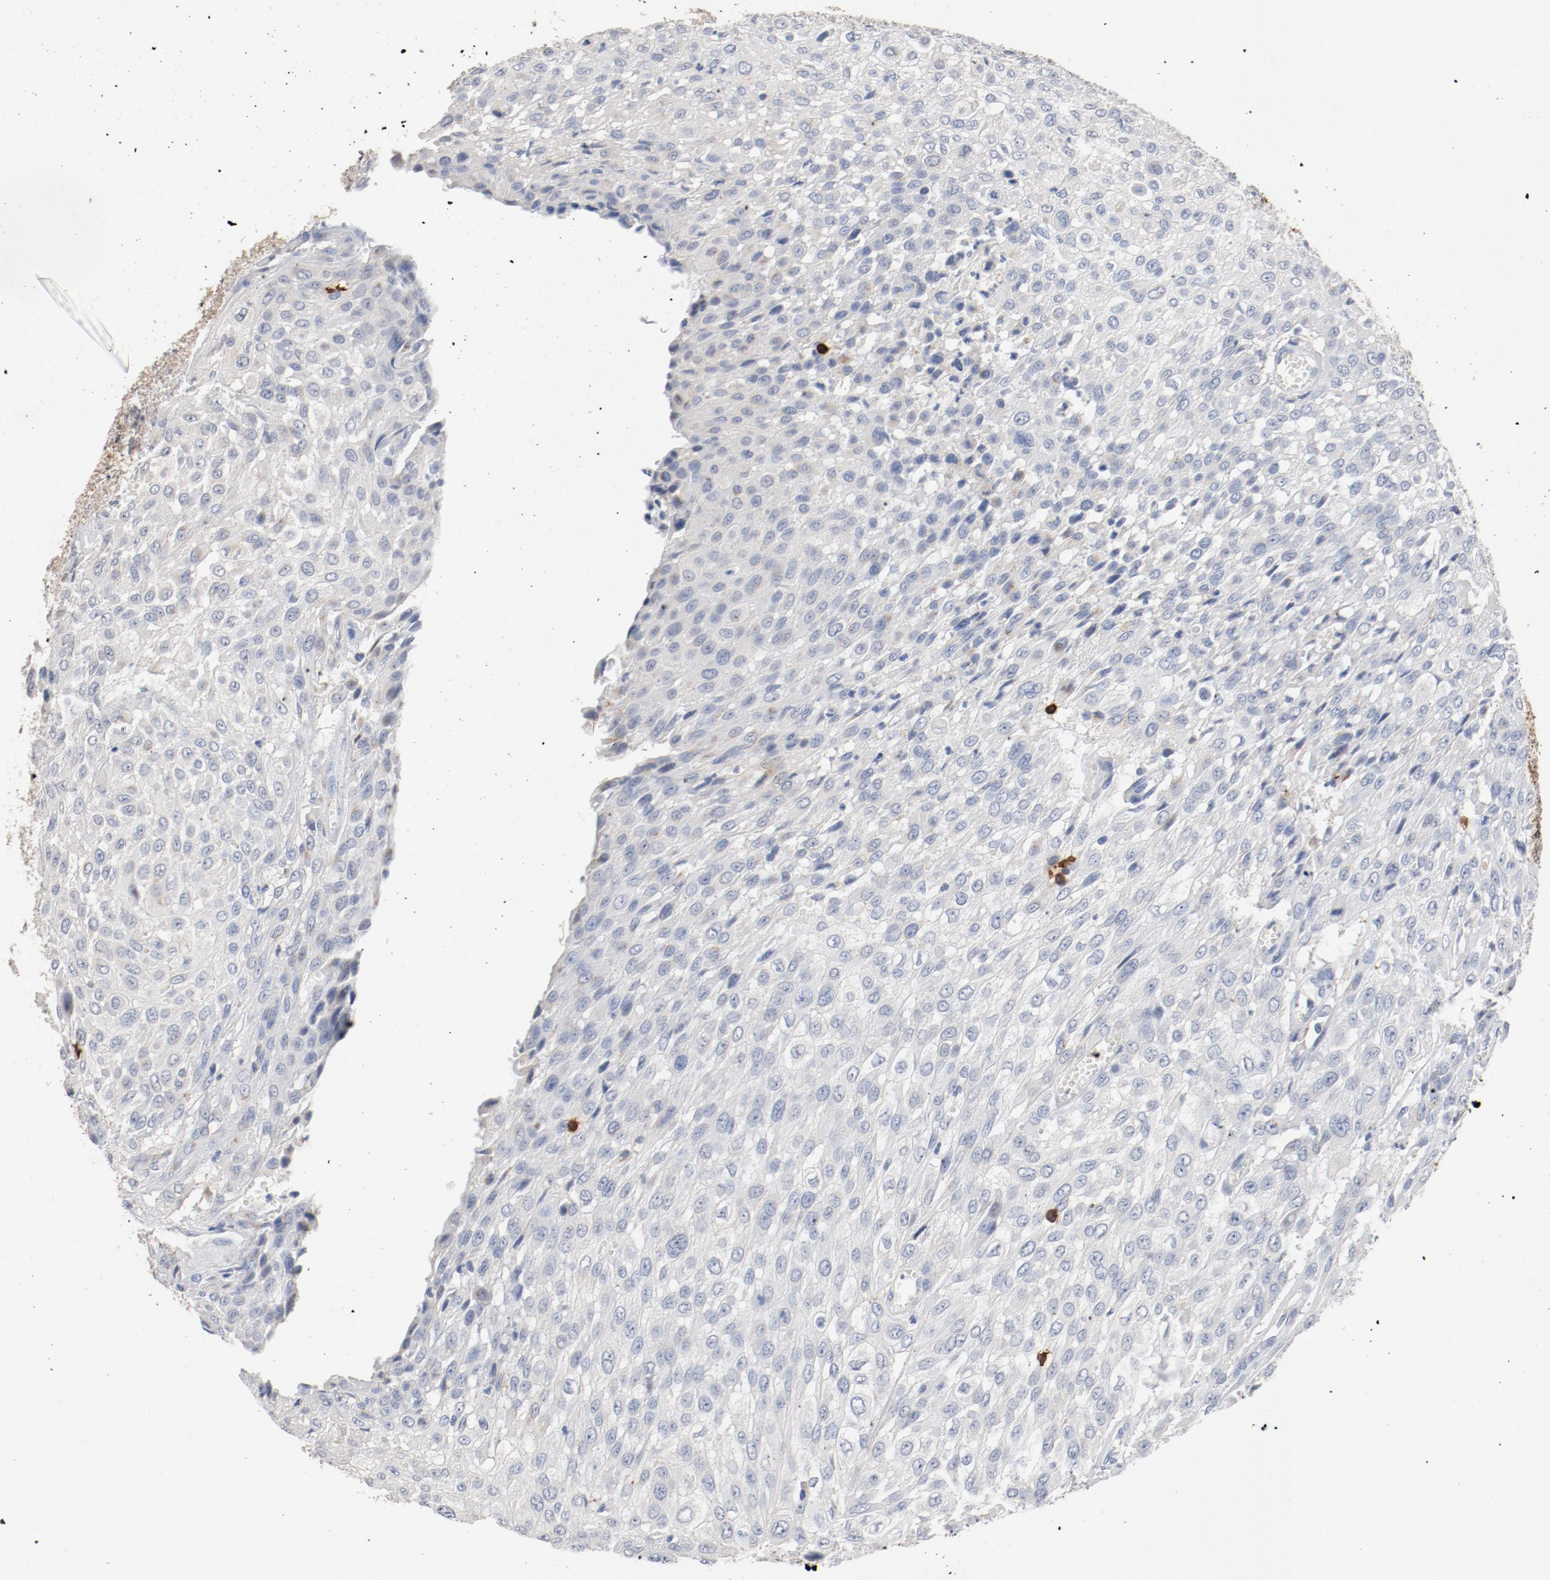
{"staining": {"intensity": "negative", "quantity": "none", "location": "none"}, "tissue": "urothelial cancer", "cell_type": "Tumor cells", "image_type": "cancer", "snomed": [{"axis": "morphology", "description": "Urothelial carcinoma, High grade"}, {"axis": "topography", "description": "Urinary bladder"}], "caption": "Immunohistochemistry micrograph of neoplastic tissue: urothelial cancer stained with DAB (3,3'-diaminobenzidine) reveals no significant protein staining in tumor cells.", "gene": "CD247", "patient": {"sex": "male", "age": 57}}